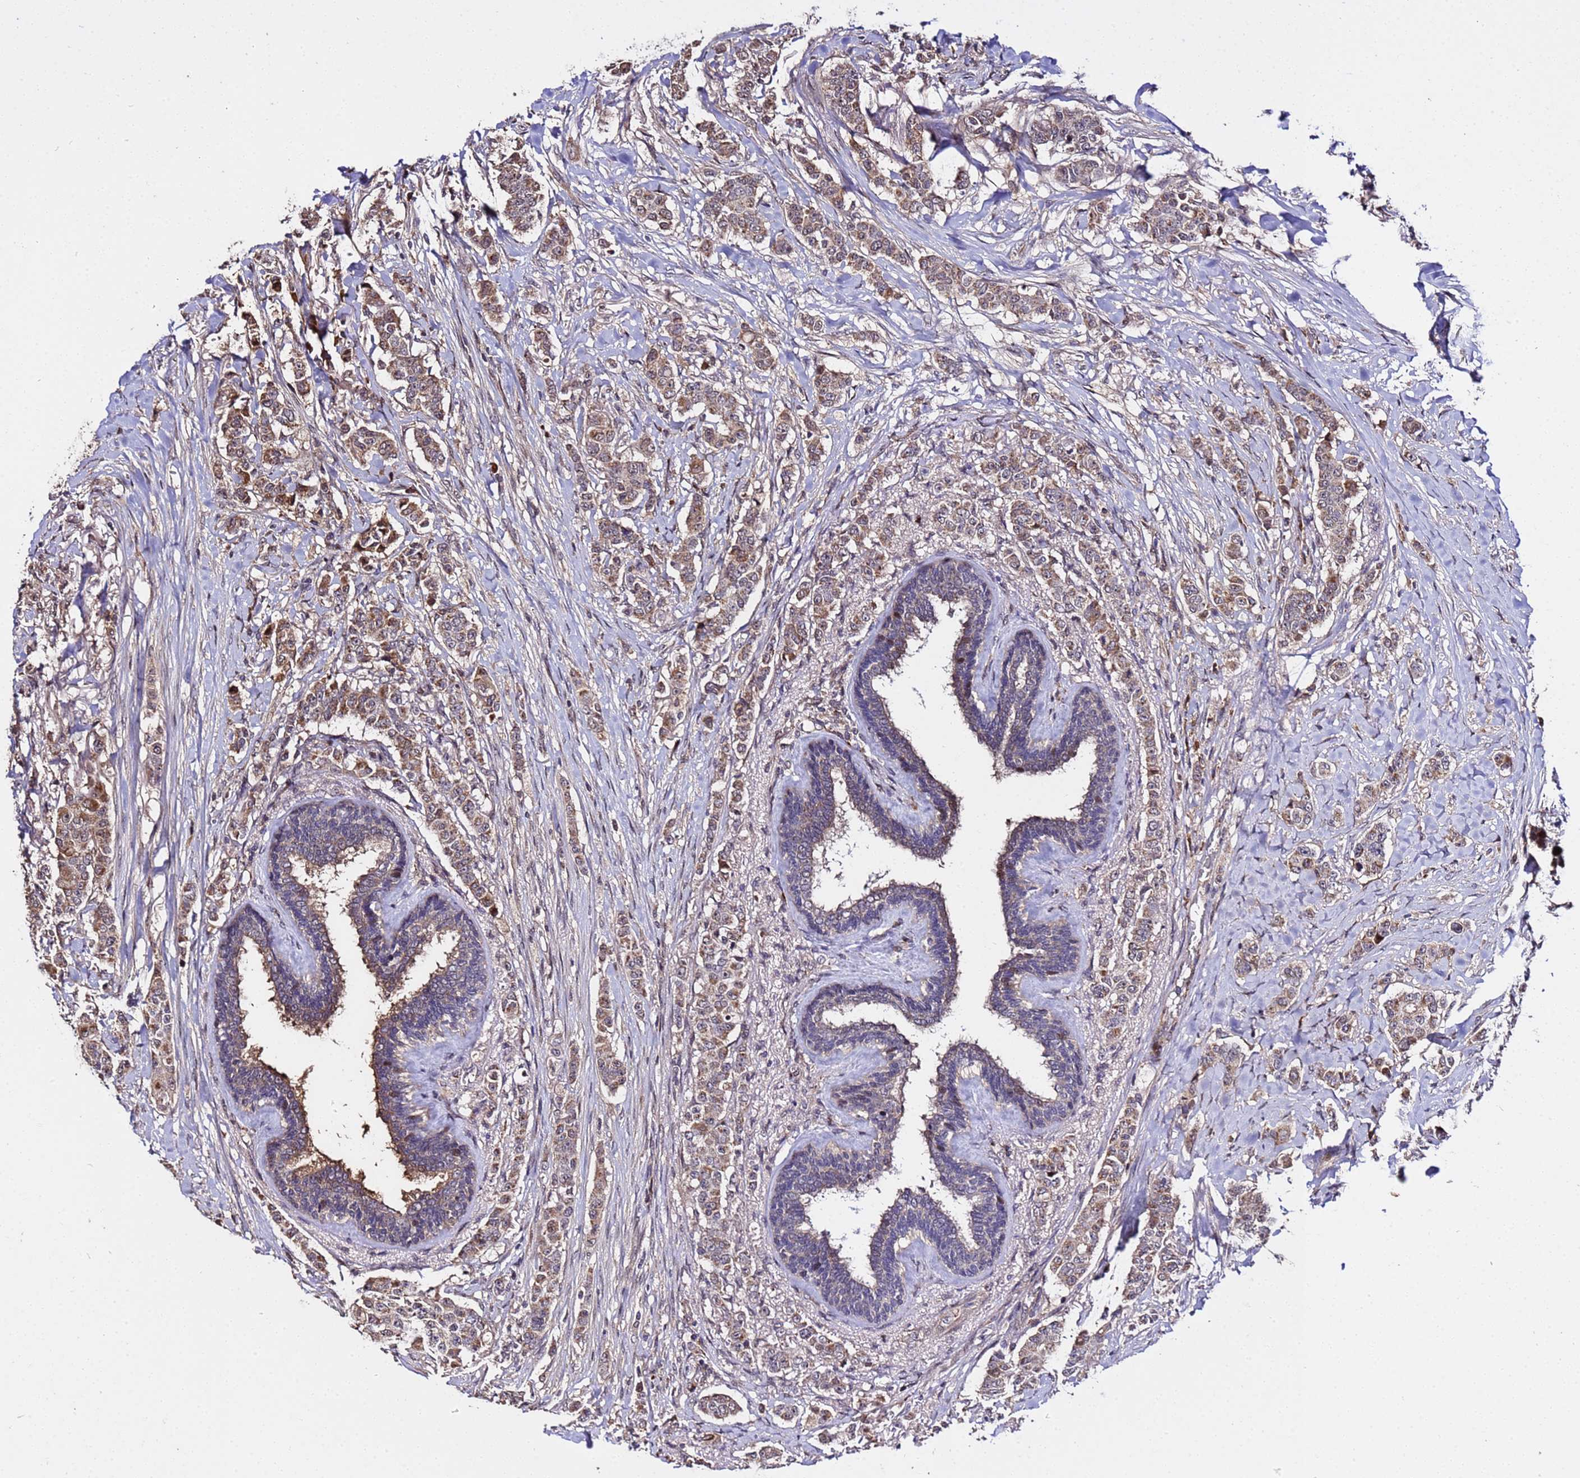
{"staining": {"intensity": "moderate", "quantity": ">75%", "location": "cytoplasmic/membranous"}, "tissue": "breast cancer", "cell_type": "Tumor cells", "image_type": "cancer", "snomed": [{"axis": "morphology", "description": "Duct carcinoma"}, {"axis": "topography", "description": "Breast"}], "caption": "Immunohistochemistry (IHC) micrograph of breast cancer stained for a protein (brown), which reveals medium levels of moderate cytoplasmic/membranous expression in approximately >75% of tumor cells.", "gene": "WNK4", "patient": {"sex": "female", "age": 40}}